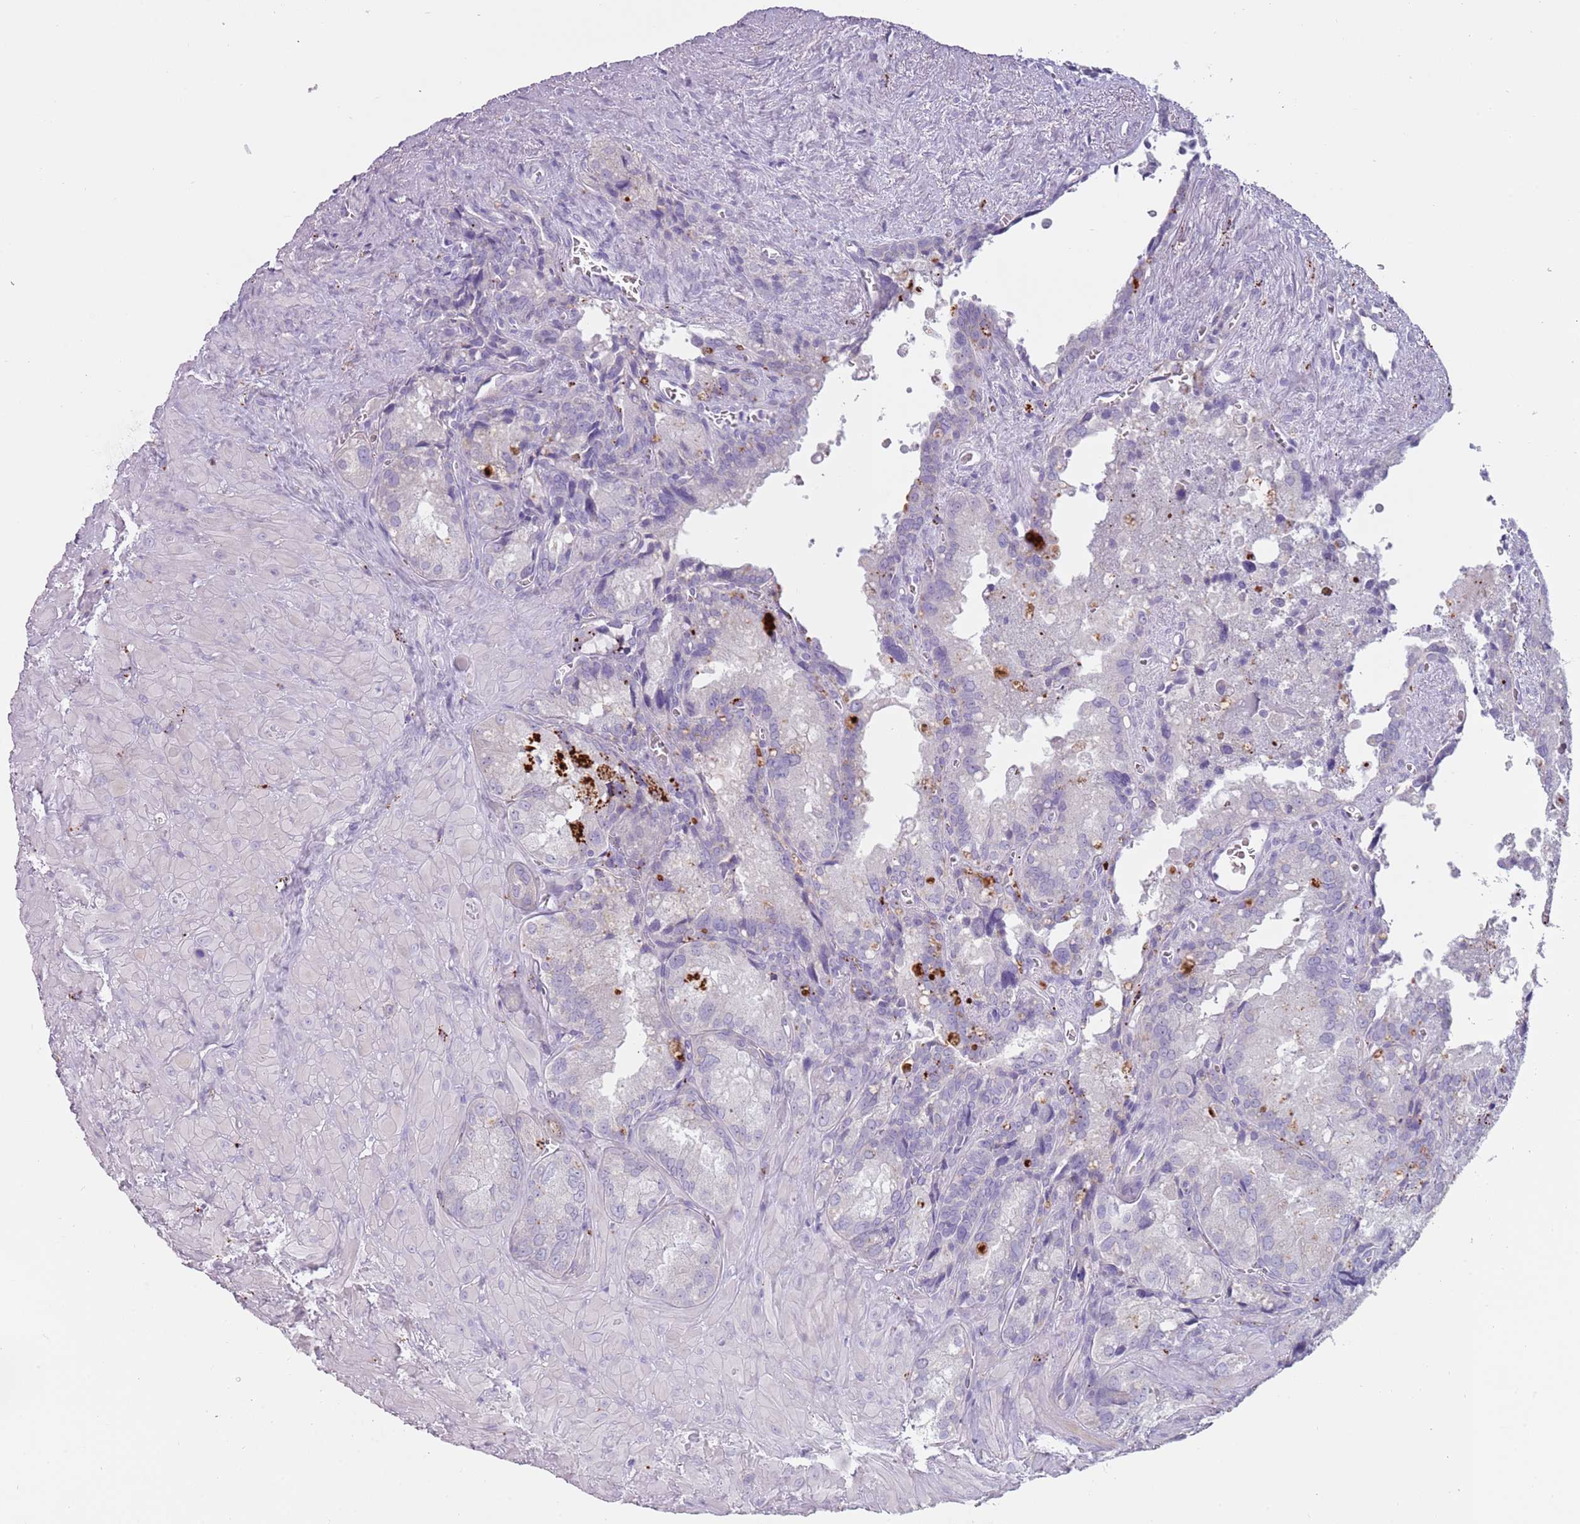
{"staining": {"intensity": "negative", "quantity": "none", "location": "none"}, "tissue": "seminal vesicle", "cell_type": "Glandular cells", "image_type": "normal", "snomed": [{"axis": "morphology", "description": "Normal tissue, NOS"}, {"axis": "topography", "description": "Seminal veicle"}], "caption": "Seminal vesicle stained for a protein using IHC displays no staining glandular cells.", "gene": "NWD2", "patient": {"sex": "male", "age": 62}}